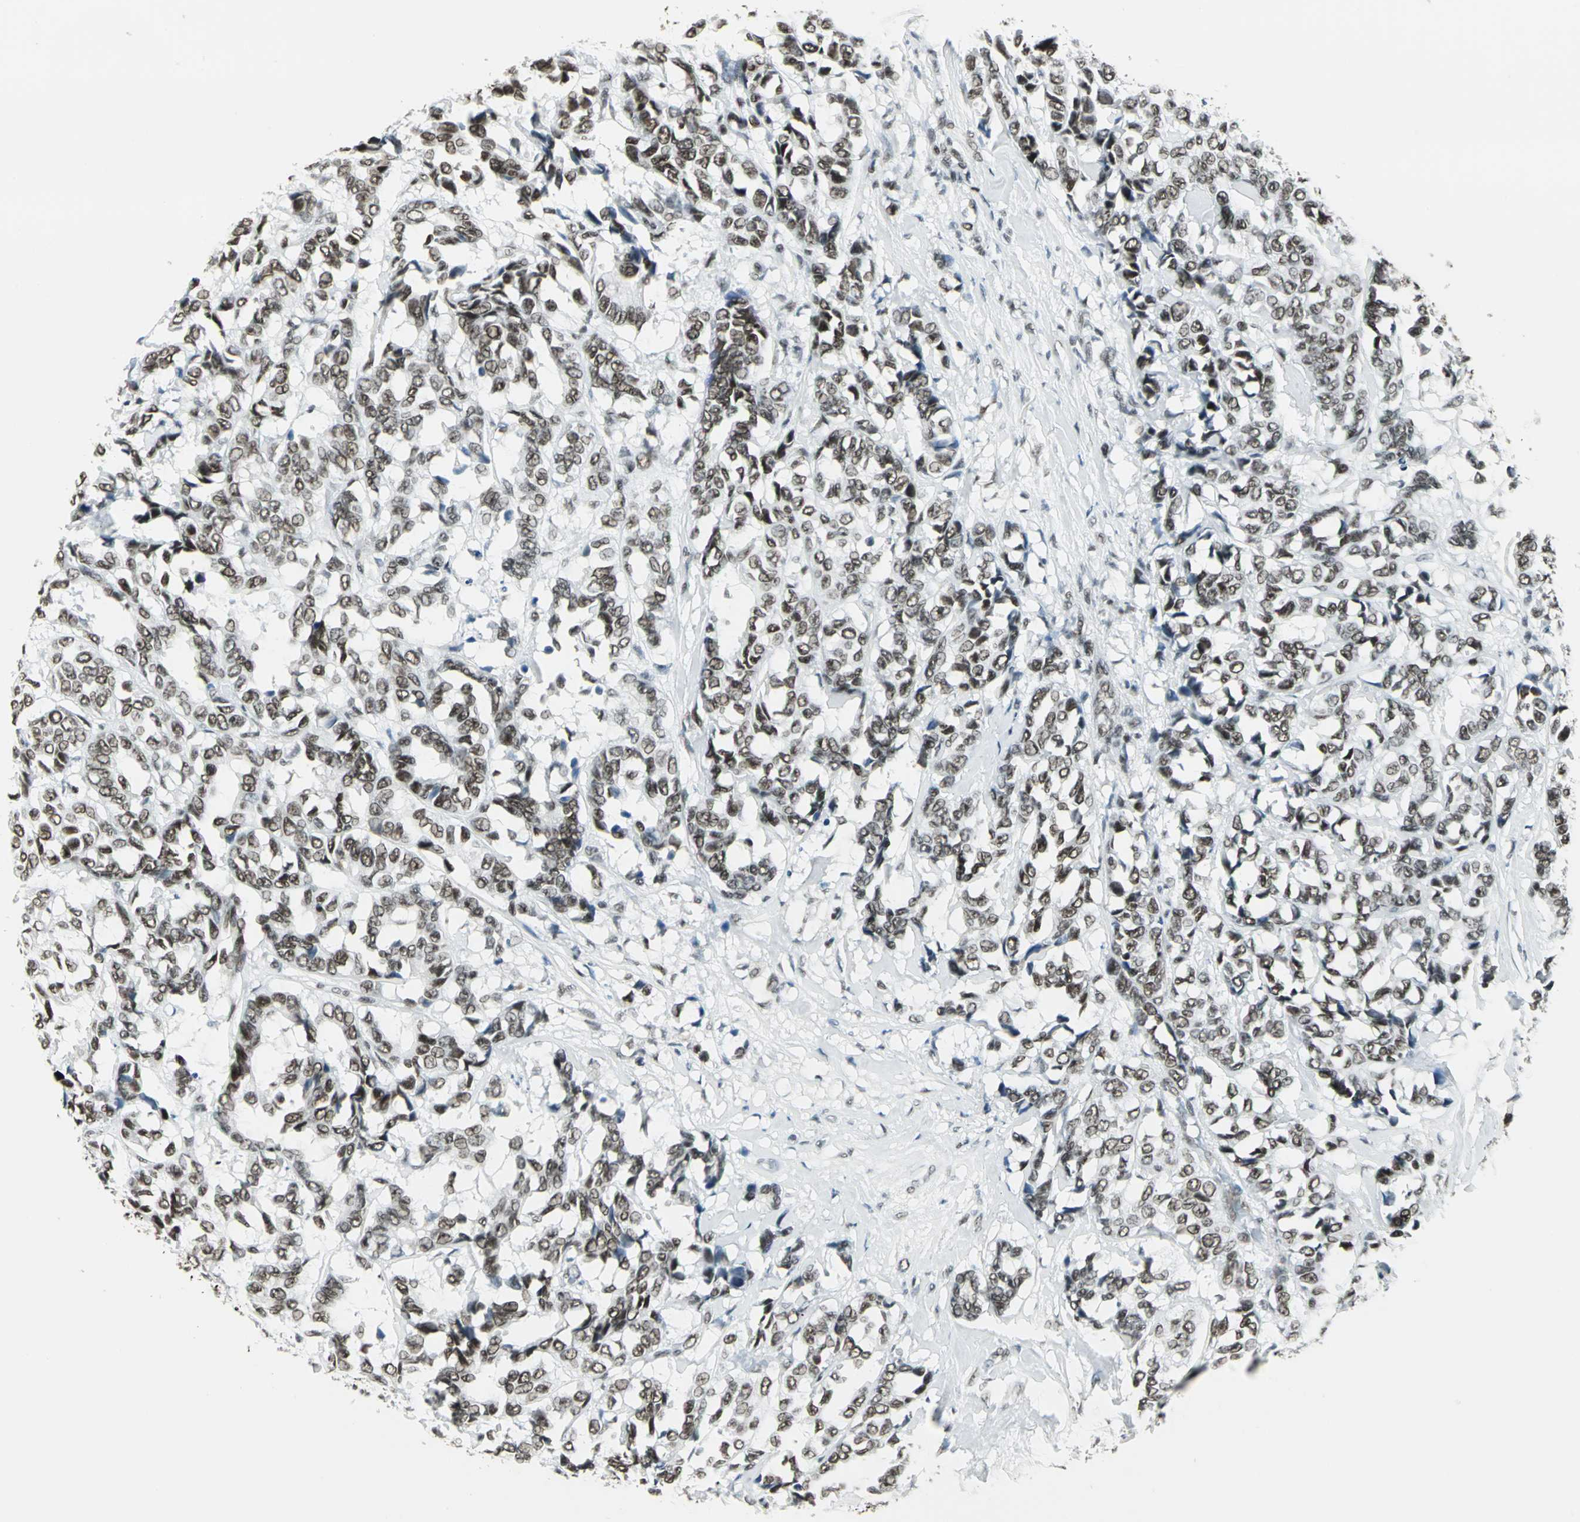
{"staining": {"intensity": "moderate", "quantity": ">75%", "location": "nuclear"}, "tissue": "breast cancer", "cell_type": "Tumor cells", "image_type": "cancer", "snomed": [{"axis": "morphology", "description": "Duct carcinoma"}, {"axis": "topography", "description": "Breast"}], "caption": "Approximately >75% of tumor cells in breast cancer (invasive ductal carcinoma) demonstrate moderate nuclear protein staining as visualized by brown immunohistochemical staining.", "gene": "ADNP", "patient": {"sex": "female", "age": 87}}